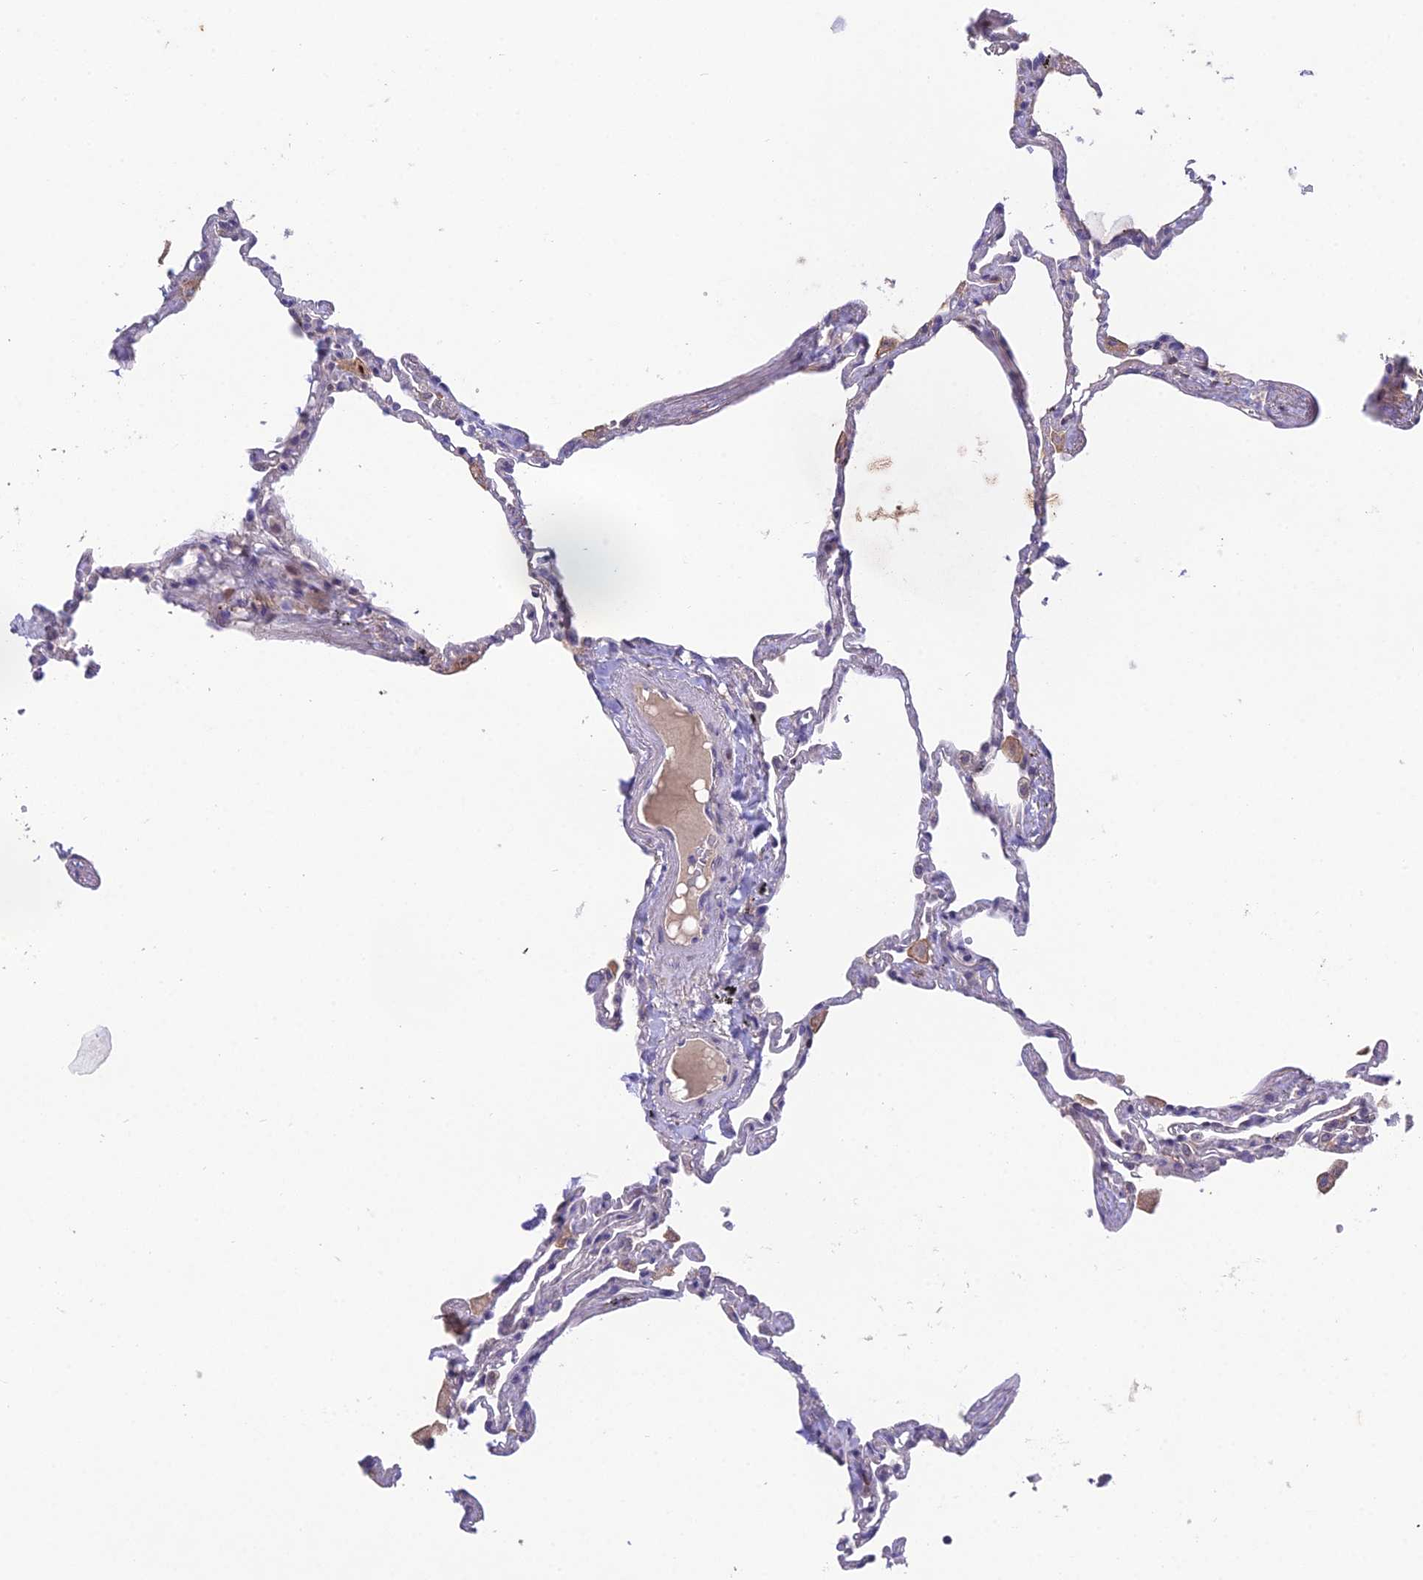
{"staining": {"intensity": "negative", "quantity": "none", "location": "none"}, "tissue": "lung", "cell_type": "Alveolar cells", "image_type": "normal", "snomed": [{"axis": "morphology", "description": "Normal tissue, NOS"}, {"axis": "topography", "description": "Lung"}], "caption": "This is an IHC photomicrograph of unremarkable lung. There is no positivity in alveolar cells.", "gene": "PUS10", "patient": {"sex": "female", "age": 67}}